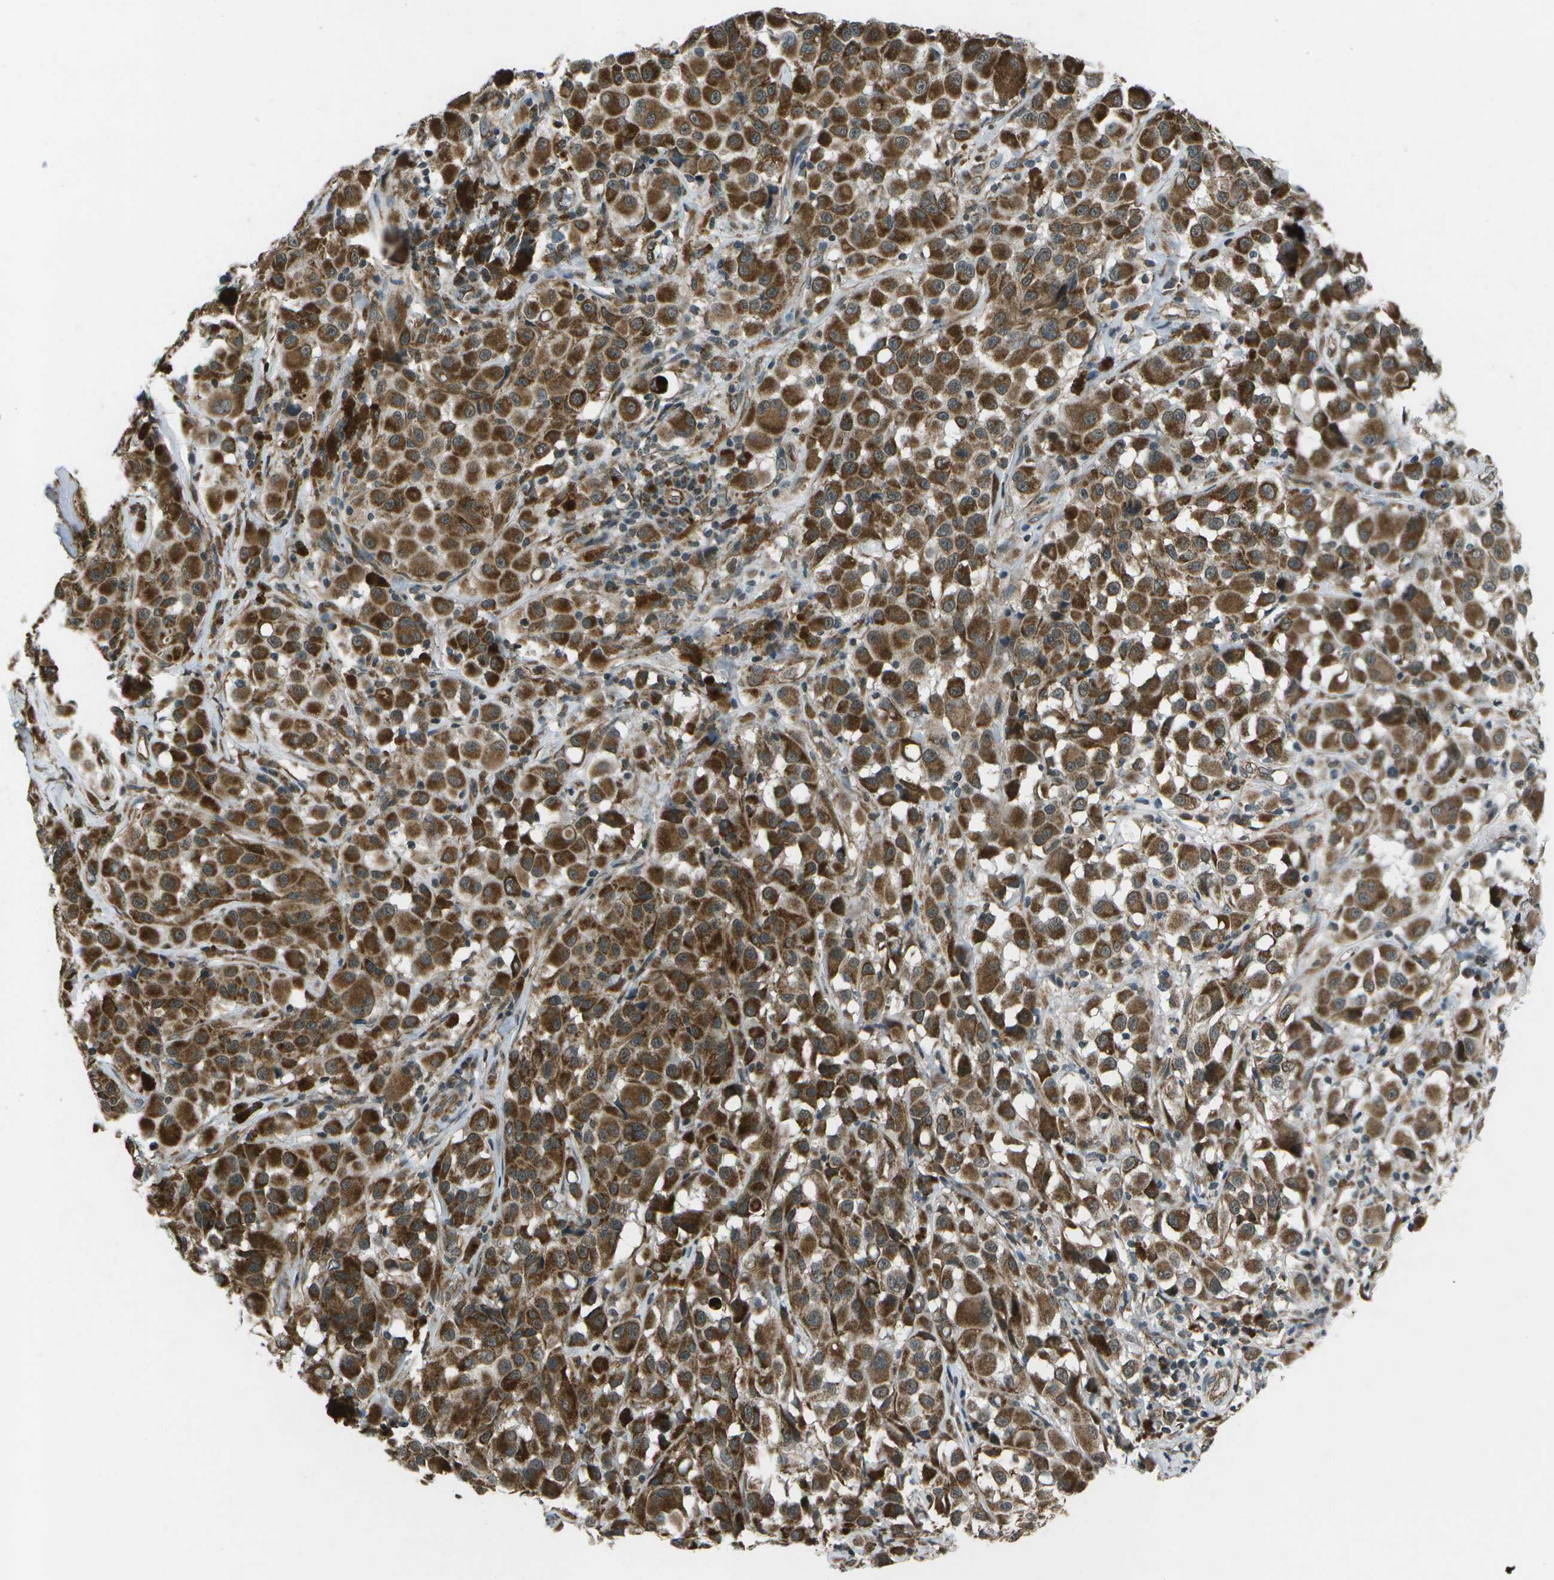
{"staining": {"intensity": "strong", "quantity": ">75%", "location": "cytoplasmic/membranous"}, "tissue": "melanoma", "cell_type": "Tumor cells", "image_type": "cancer", "snomed": [{"axis": "morphology", "description": "Malignant melanoma, NOS"}, {"axis": "topography", "description": "Skin"}], "caption": "Protein analysis of malignant melanoma tissue reveals strong cytoplasmic/membranous positivity in approximately >75% of tumor cells. The protein of interest is stained brown, and the nuclei are stained in blue (DAB IHC with brightfield microscopy, high magnification).", "gene": "EIF2AK1", "patient": {"sex": "male", "age": 84}}